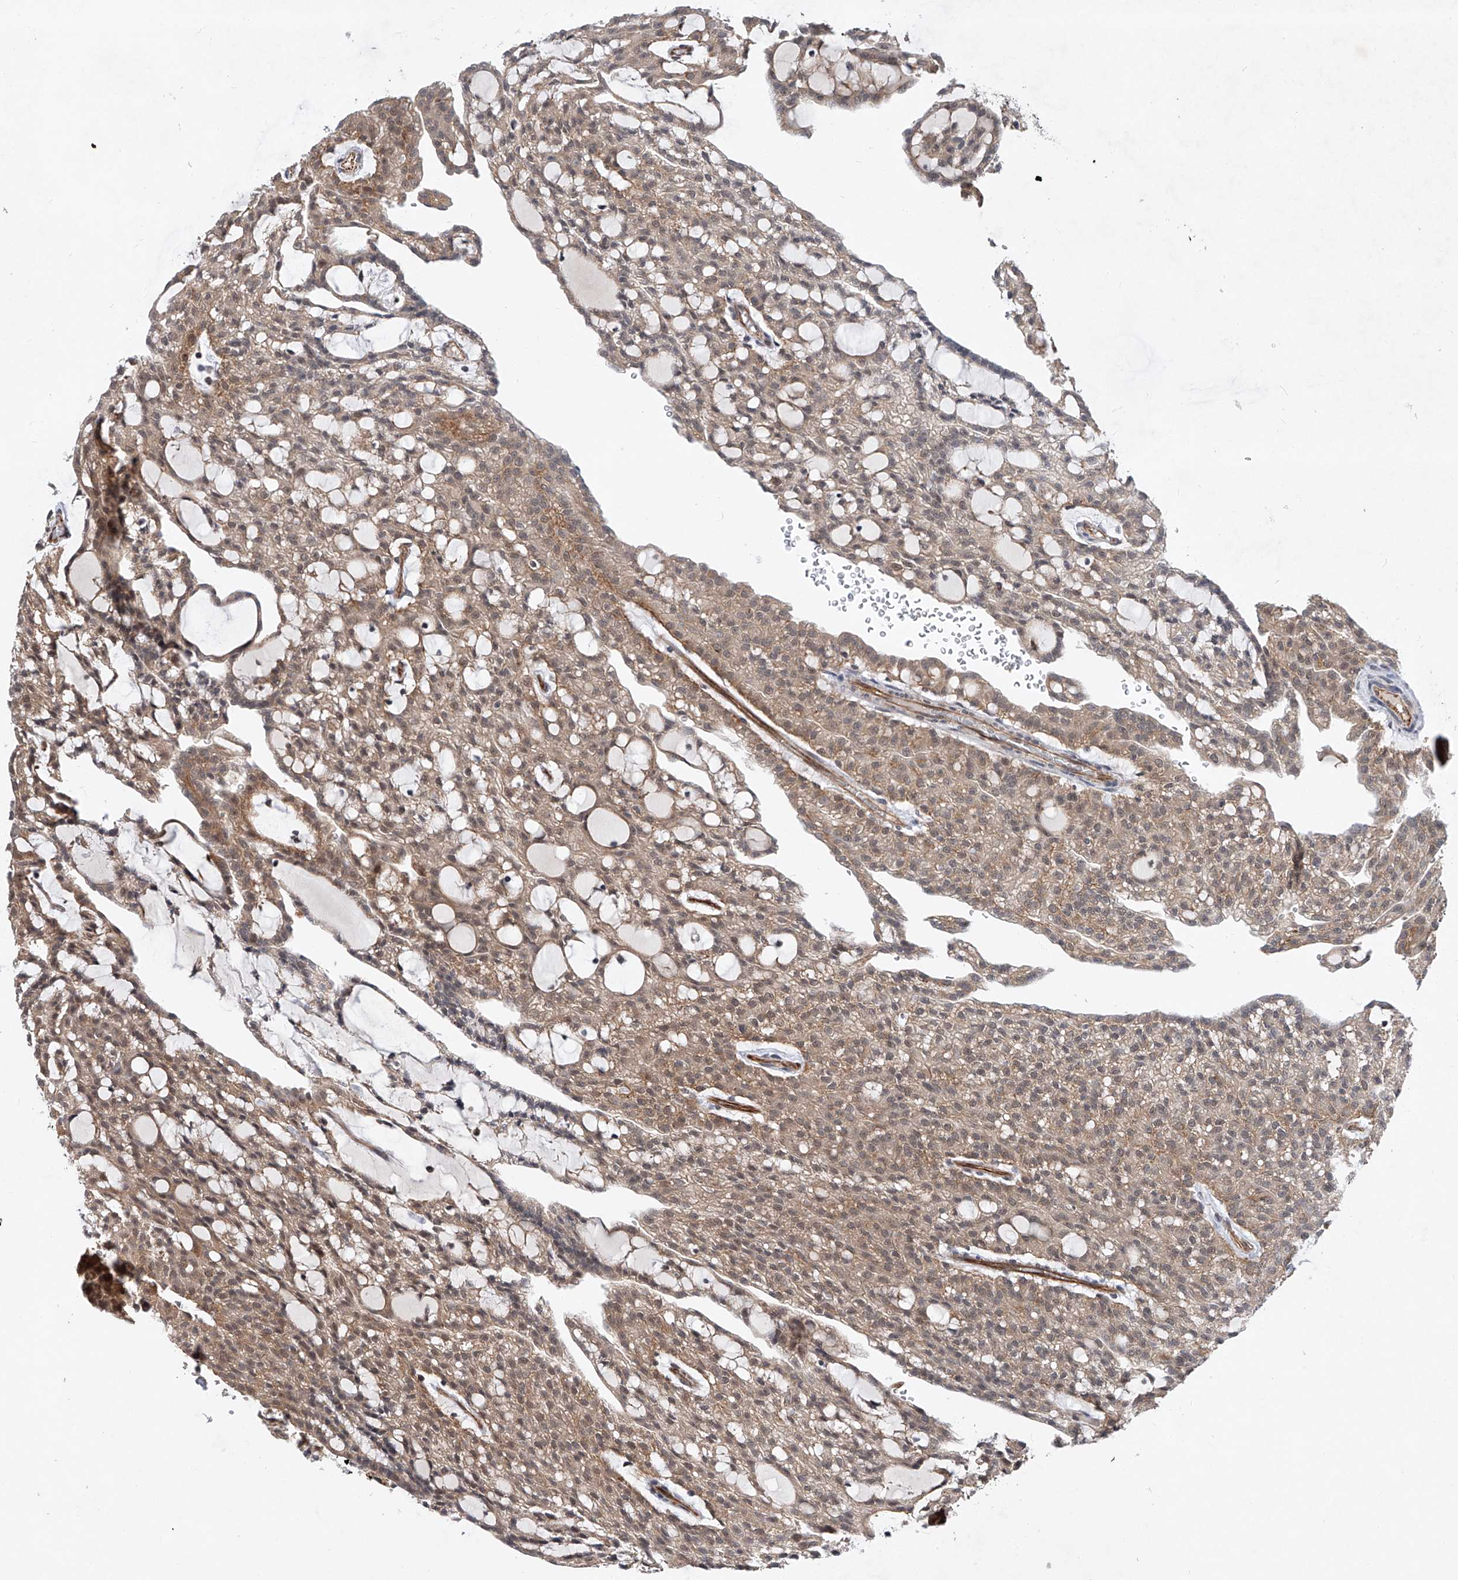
{"staining": {"intensity": "moderate", "quantity": "25%-75%", "location": "cytoplasmic/membranous,nuclear"}, "tissue": "renal cancer", "cell_type": "Tumor cells", "image_type": "cancer", "snomed": [{"axis": "morphology", "description": "Adenocarcinoma, NOS"}, {"axis": "topography", "description": "Kidney"}], "caption": "A photomicrograph showing moderate cytoplasmic/membranous and nuclear expression in about 25%-75% of tumor cells in renal adenocarcinoma, as visualized by brown immunohistochemical staining.", "gene": "AMD1", "patient": {"sex": "male", "age": 63}}